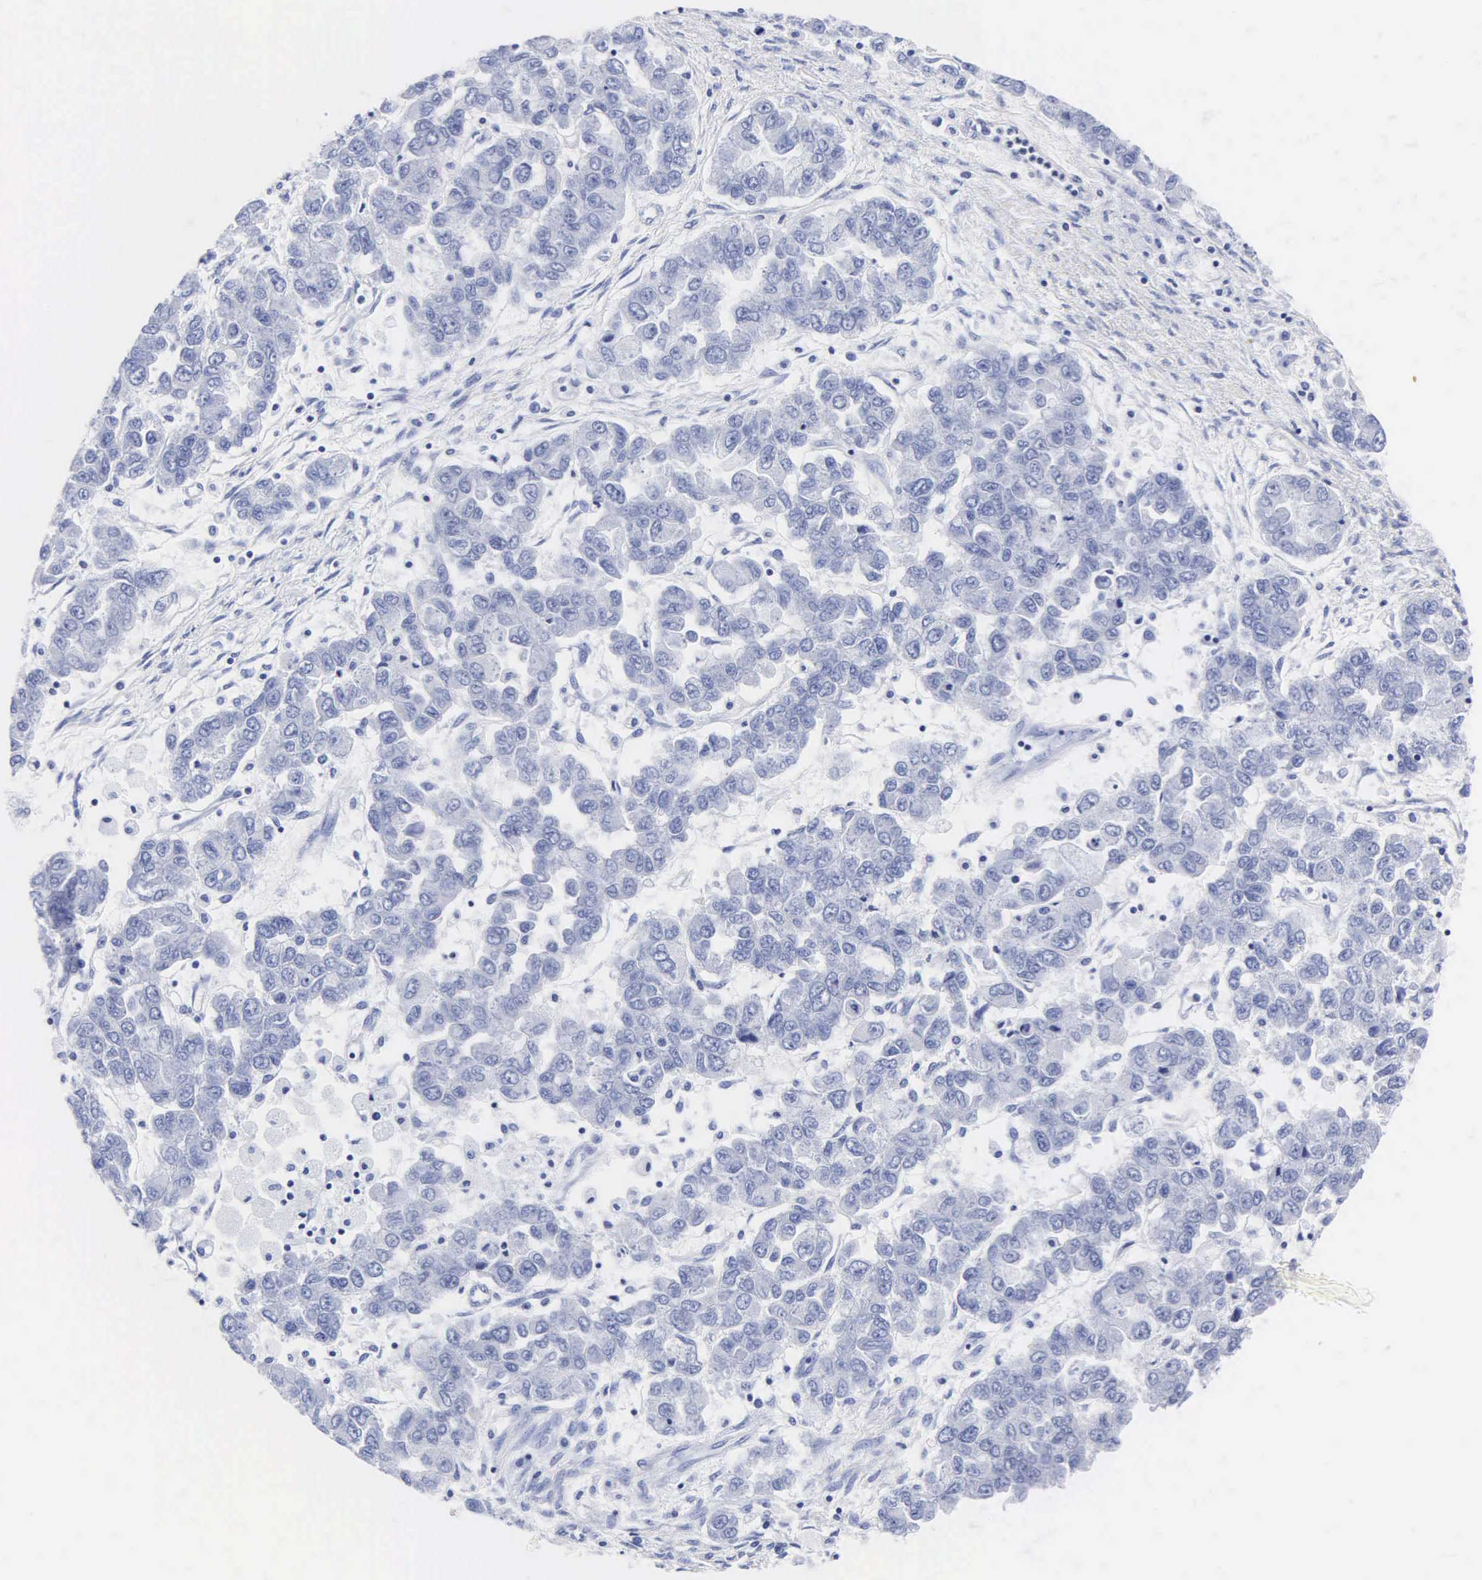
{"staining": {"intensity": "negative", "quantity": "none", "location": "none"}, "tissue": "ovarian cancer", "cell_type": "Tumor cells", "image_type": "cancer", "snomed": [{"axis": "morphology", "description": "Cystadenocarcinoma, serous, NOS"}, {"axis": "topography", "description": "Ovary"}], "caption": "An image of ovarian cancer (serous cystadenocarcinoma) stained for a protein shows no brown staining in tumor cells.", "gene": "MB", "patient": {"sex": "female", "age": 84}}